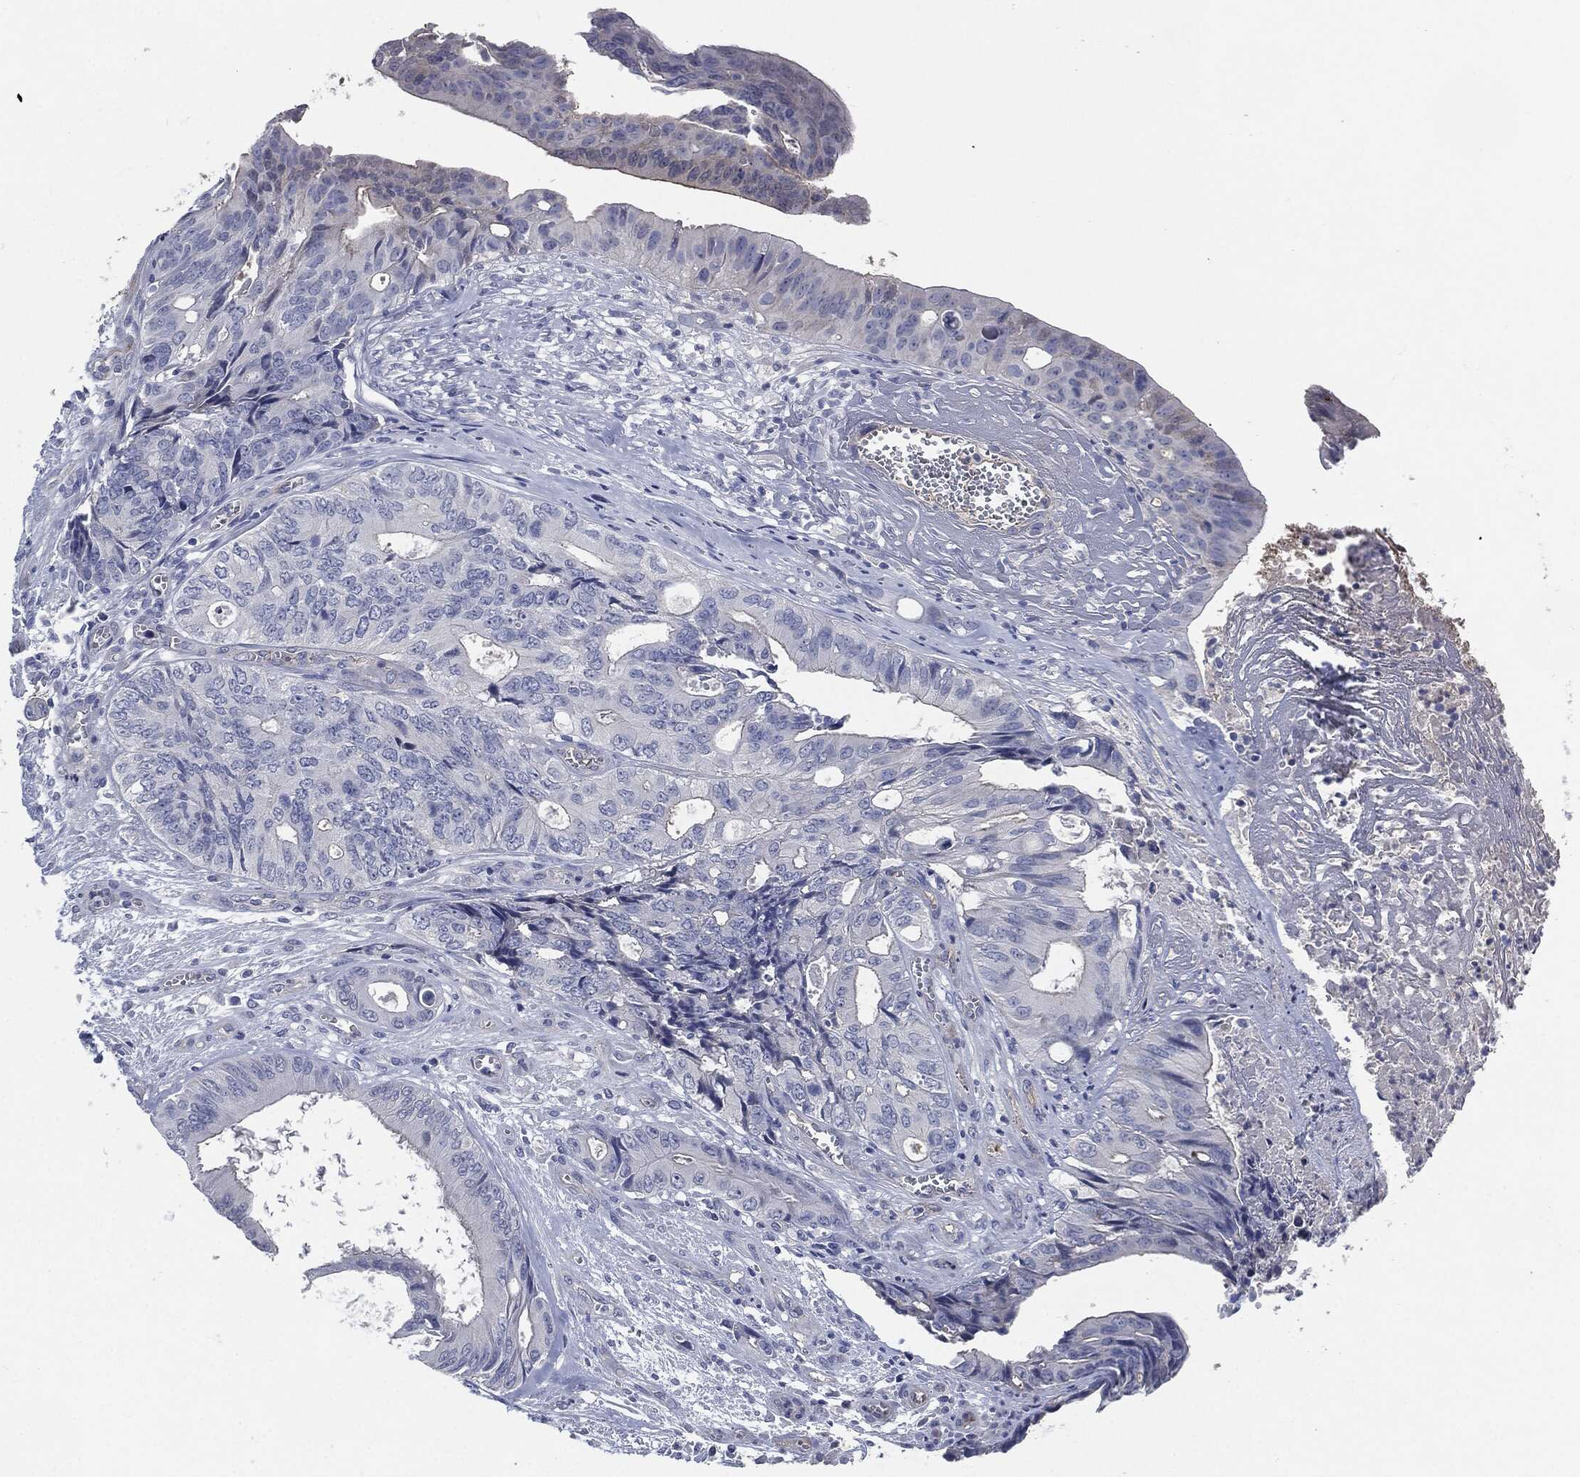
{"staining": {"intensity": "negative", "quantity": "none", "location": "none"}, "tissue": "colorectal cancer", "cell_type": "Tumor cells", "image_type": "cancer", "snomed": [{"axis": "morphology", "description": "Normal tissue, NOS"}, {"axis": "morphology", "description": "Adenocarcinoma, NOS"}, {"axis": "topography", "description": "Colon"}], "caption": "A photomicrograph of colorectal adenocarcinoma stained for a protein shows no brown staining in tumor cells.", "gene": "CD27", "patient": {"sex": "male", "age": 65}}